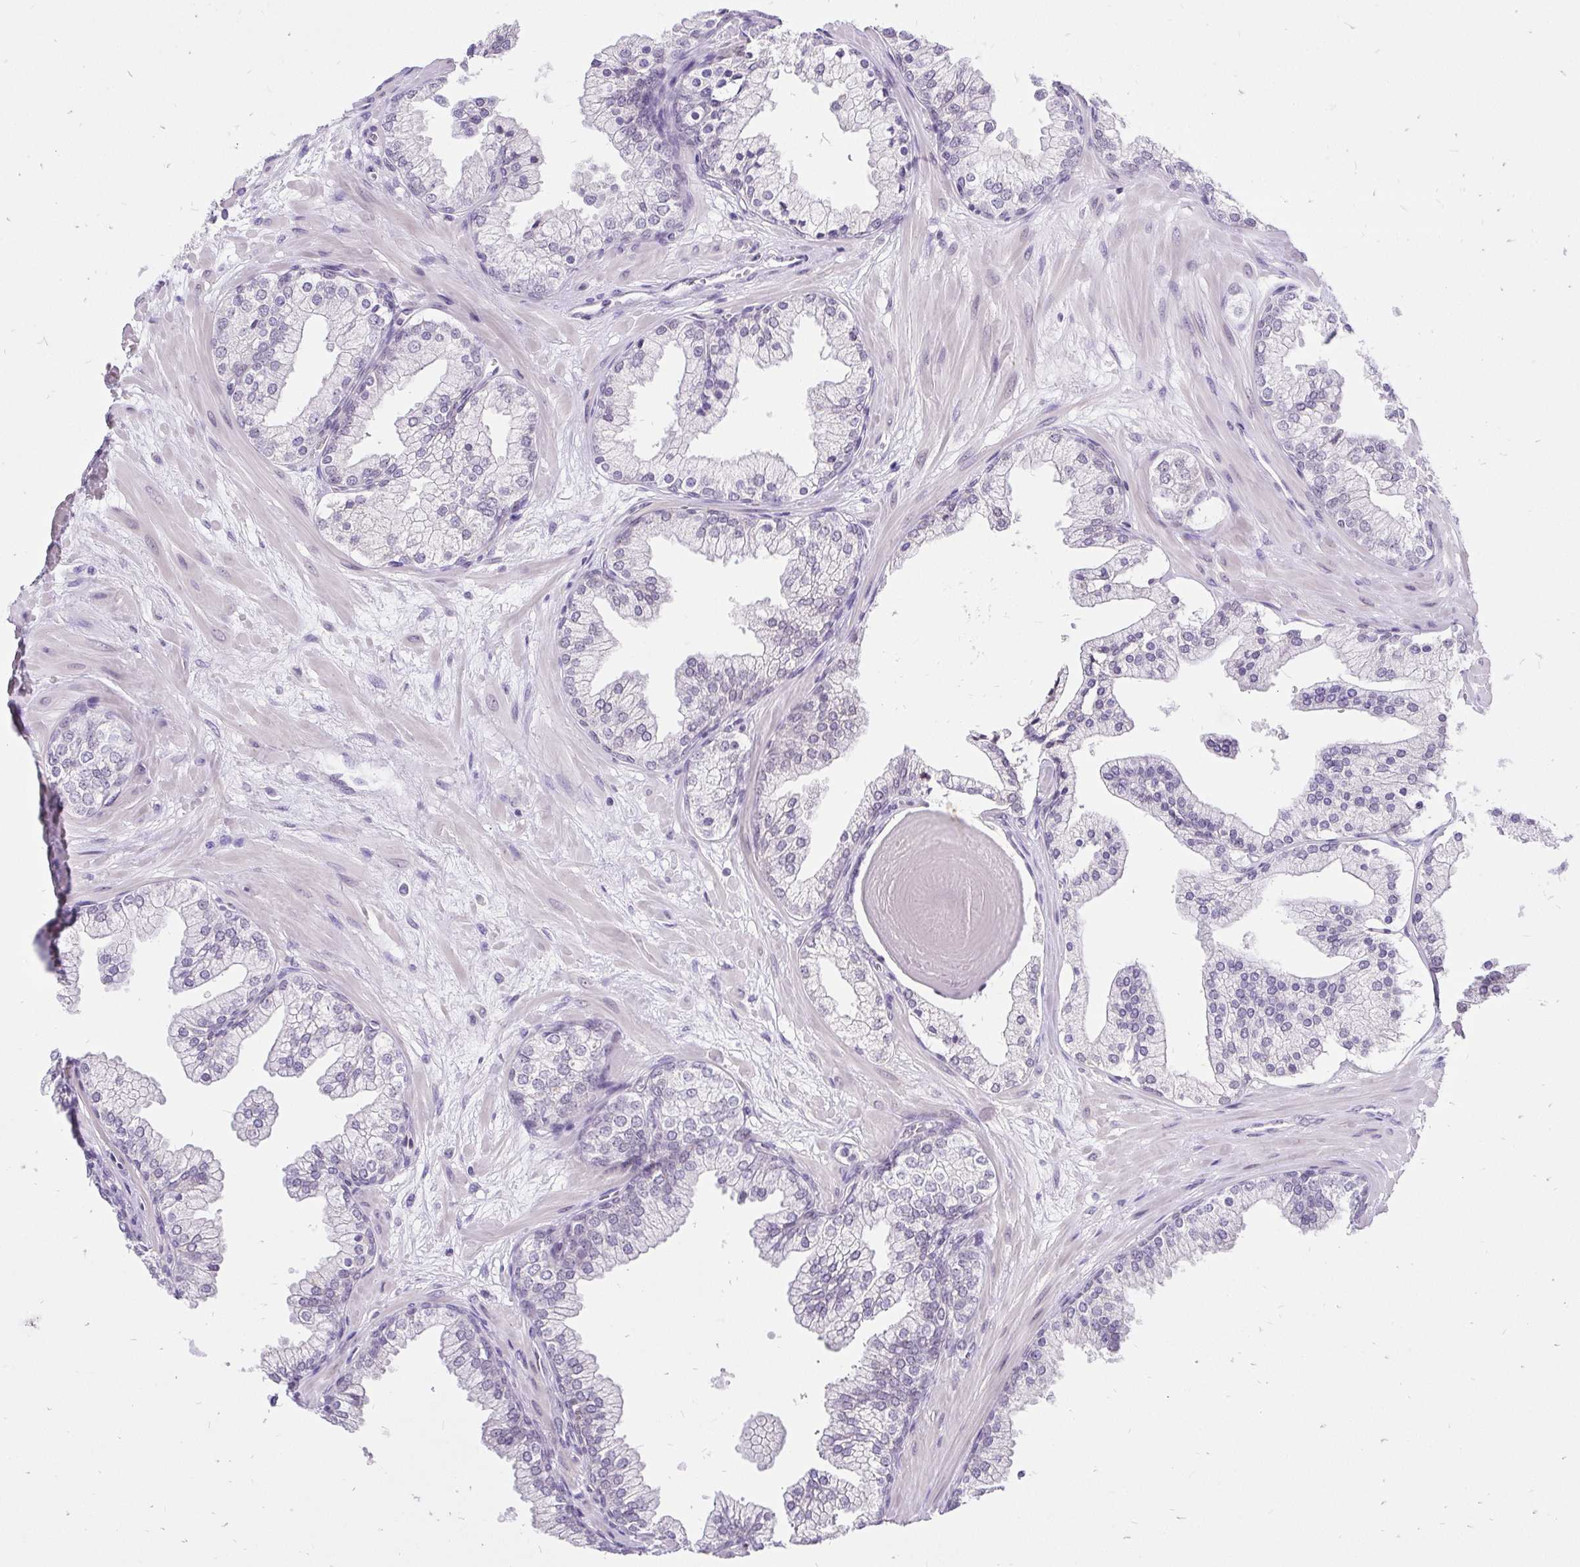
{"staining": {"intensity": "weak", "quantity": "25%-75%", "location": "nuclear"}, "tissue": "prostate", "cell_type": "Glandular cells", "image_type": "normal", "snomed": [{"axis": "morphology", "description": "Normal tissue, NOS"}, {"axis": "topography", "description": "Prostate"}, {"axis": "topography", "description": "Peripheral nerve tissue"}], "caption": "Immunohistochemical staining of unremarkable human prostate exhibits low levels of weak nuclear staining in about 25%-75% of glandular cells. The protein is stained brown, and the nuclei are stained in blue (DAB (3,3'-diaminobenzidine) IHC with brightfield microscopy, high magnification).", "gene": "ZNF860", "patient": {"sex": "male", "age": 61}}